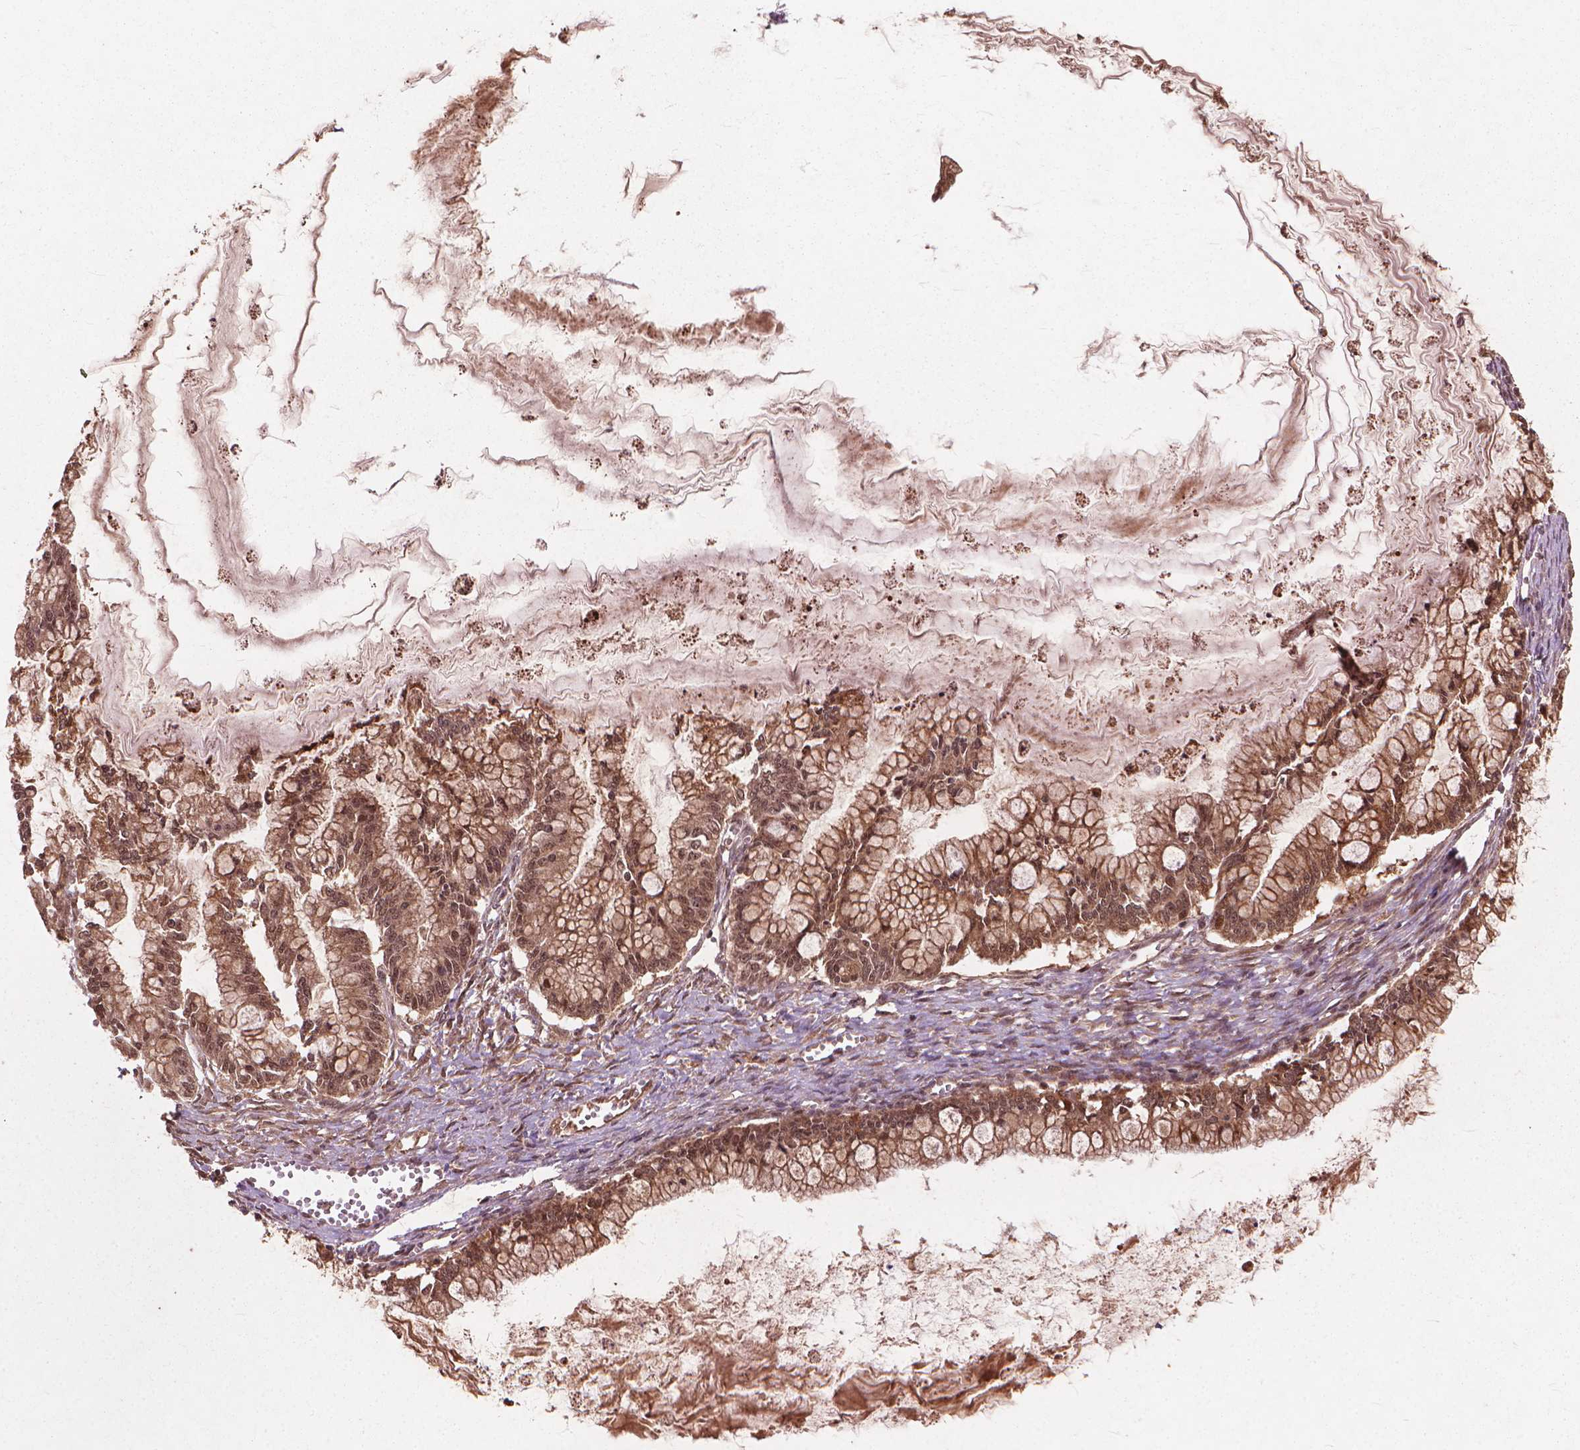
{"staining": {"intensity": "moderate", "quantity": ">75%", "location": "cytoplasmic/membranous,nuclear"}, "tissue": "ovarian cancer", "cell_type": "Tumor cells", "image_type": "cancer", "snomed": [{"axis": "morphology", "description": "Cystadenocarcinoma, mucinous, NOS"}, {"axis": "topography", "description": "Ovary"}], "caption": "Protein staining of ovarian mucinous cystadenocarcinoma tissue reveals moderate cytoplasmic/membranous and nuclear positivity in approximately >75% of tumor cells.", "gene": "SSU72", "patient": {"sex": "female", "age": 67}}